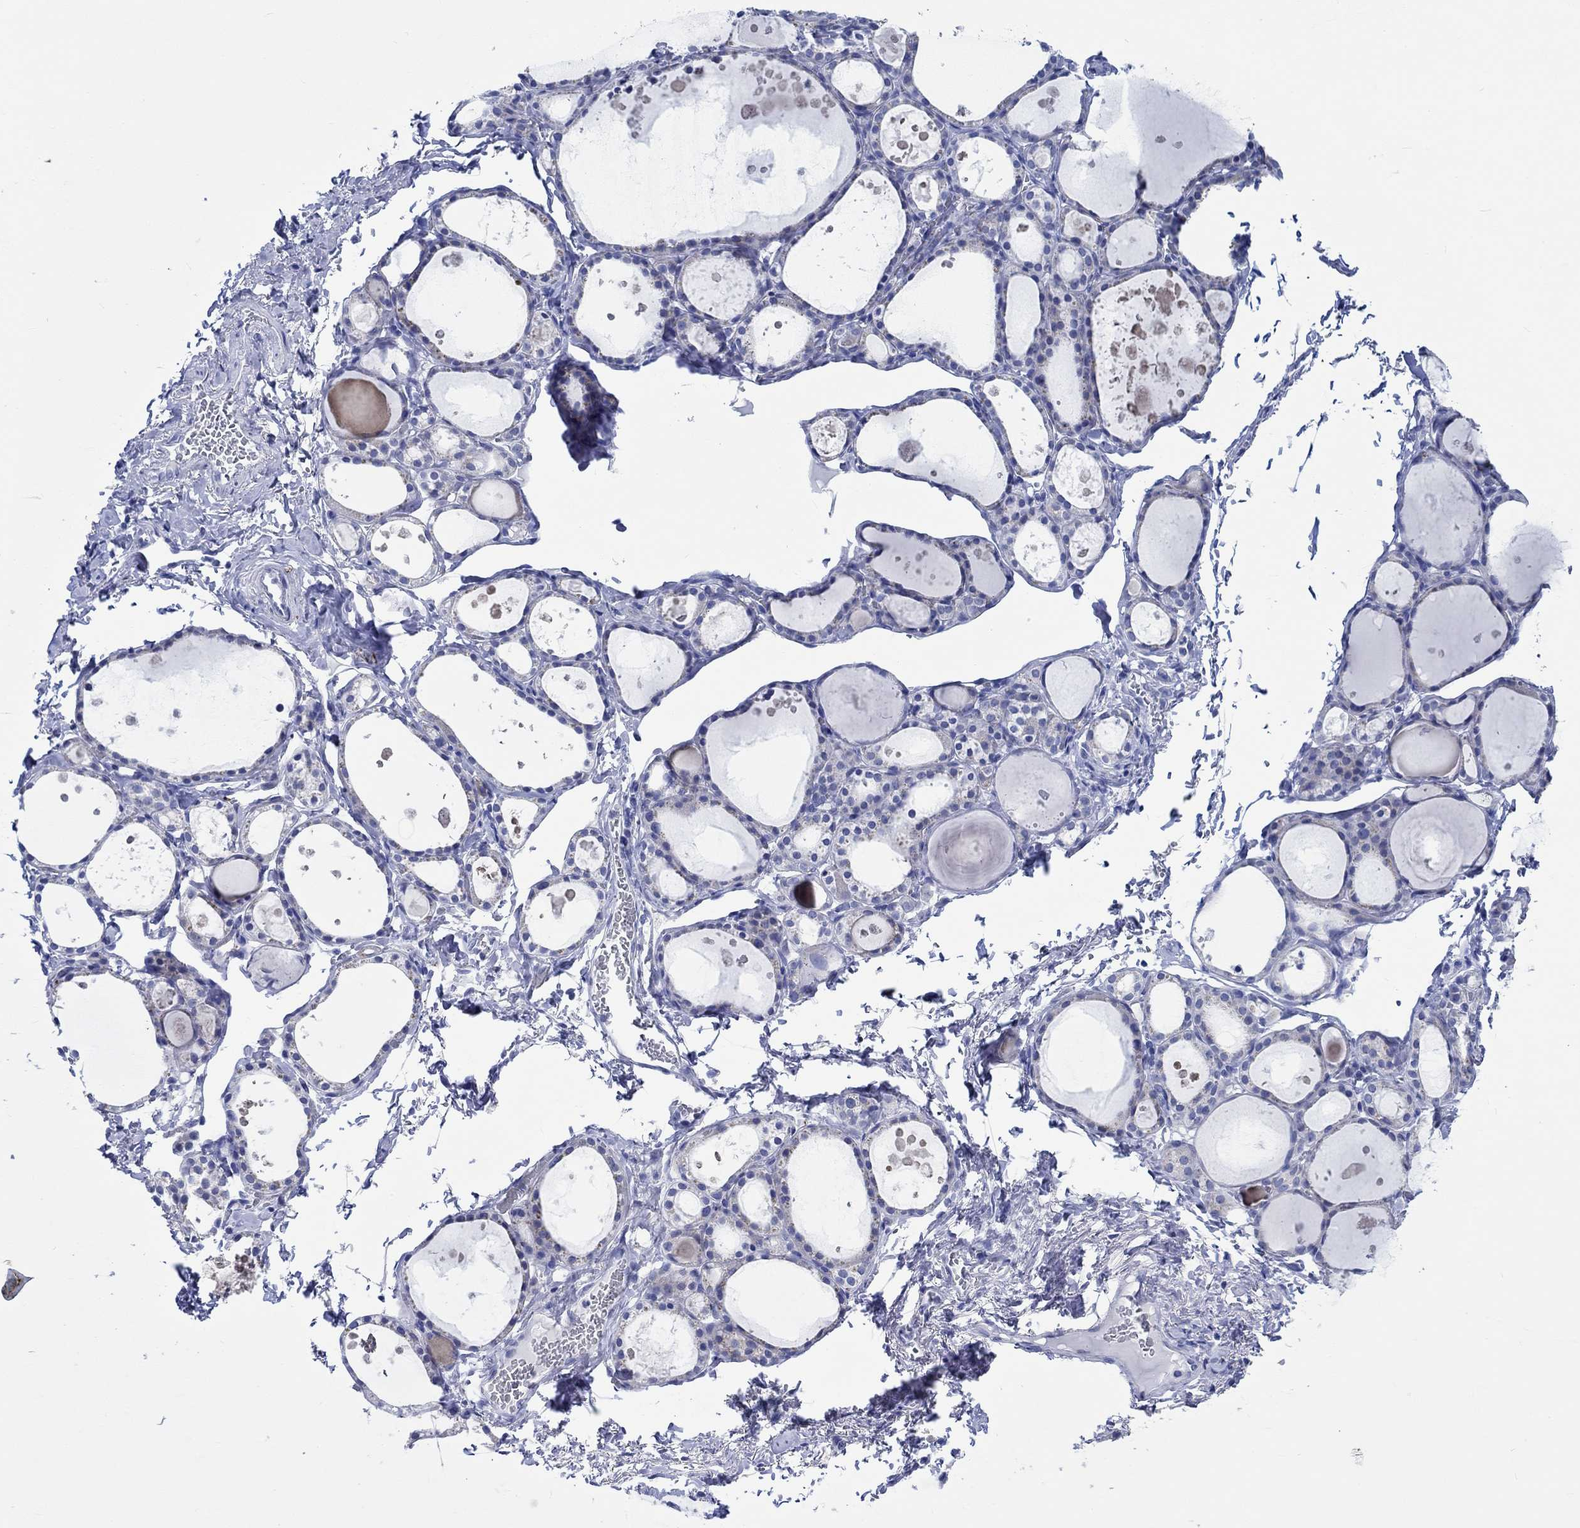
{"staining": {"intensity": "negative", "quantity": "none", "location": "none"}, "tissue": "thyroid gland", "cell_type": "Glandular cells", "image_type": "normal", "snomed": [{"axis": "morphology", "description": "Normal tissue, NOS"}, {"axis": "topography", "description": "Thyroid gland"}], "caption": "This is an immunohistochemistry micrograph of unremarkable human thyroid gland. There is no expression in glandular cells.", "gene": "PTPRN2", "patient": {"sex": "male", "age": 68}}